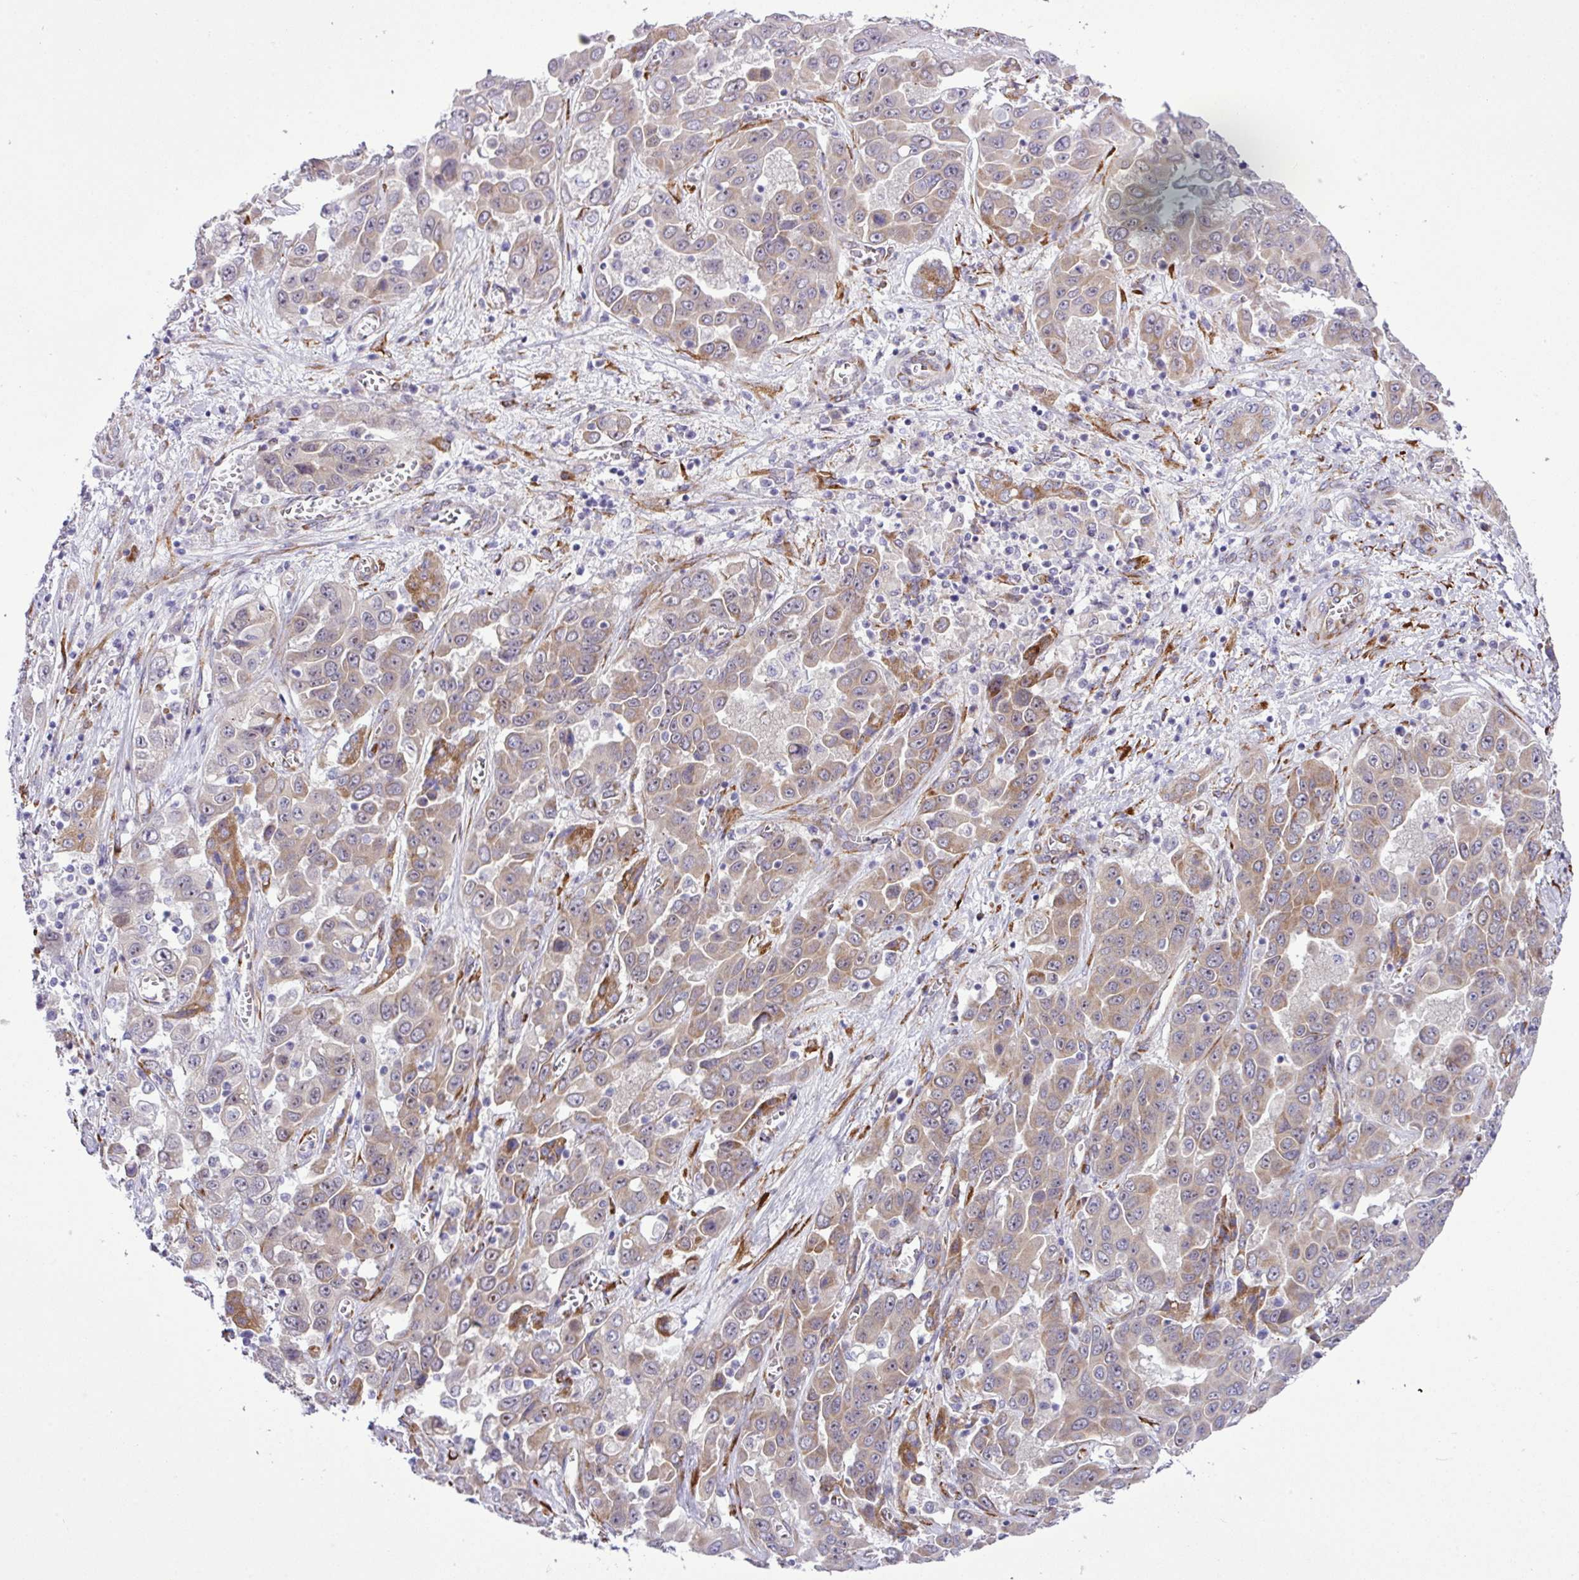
{"staining": {"intensity": "weak", "quantity": "25%-75%", "location": "cytoplasmic/membranous"}, "tissue": "liver cancer", "cell_type": "Tumor cells", "image_type": "cancer", "snomed": [{"axis": "morphology", "description": "Cholangiocarcinoma"}, {"axis": "topography", "description": "Liver"}], "caption": "Immunohistochemical staining of human cholangiocarcinoma (liver) shows low levels of weak cytoplasmic/membranous expression in approximately 25%-75% of tumor cells.", "gene": "CFAP97", "patient": {"sex": "female", "age": 52}}